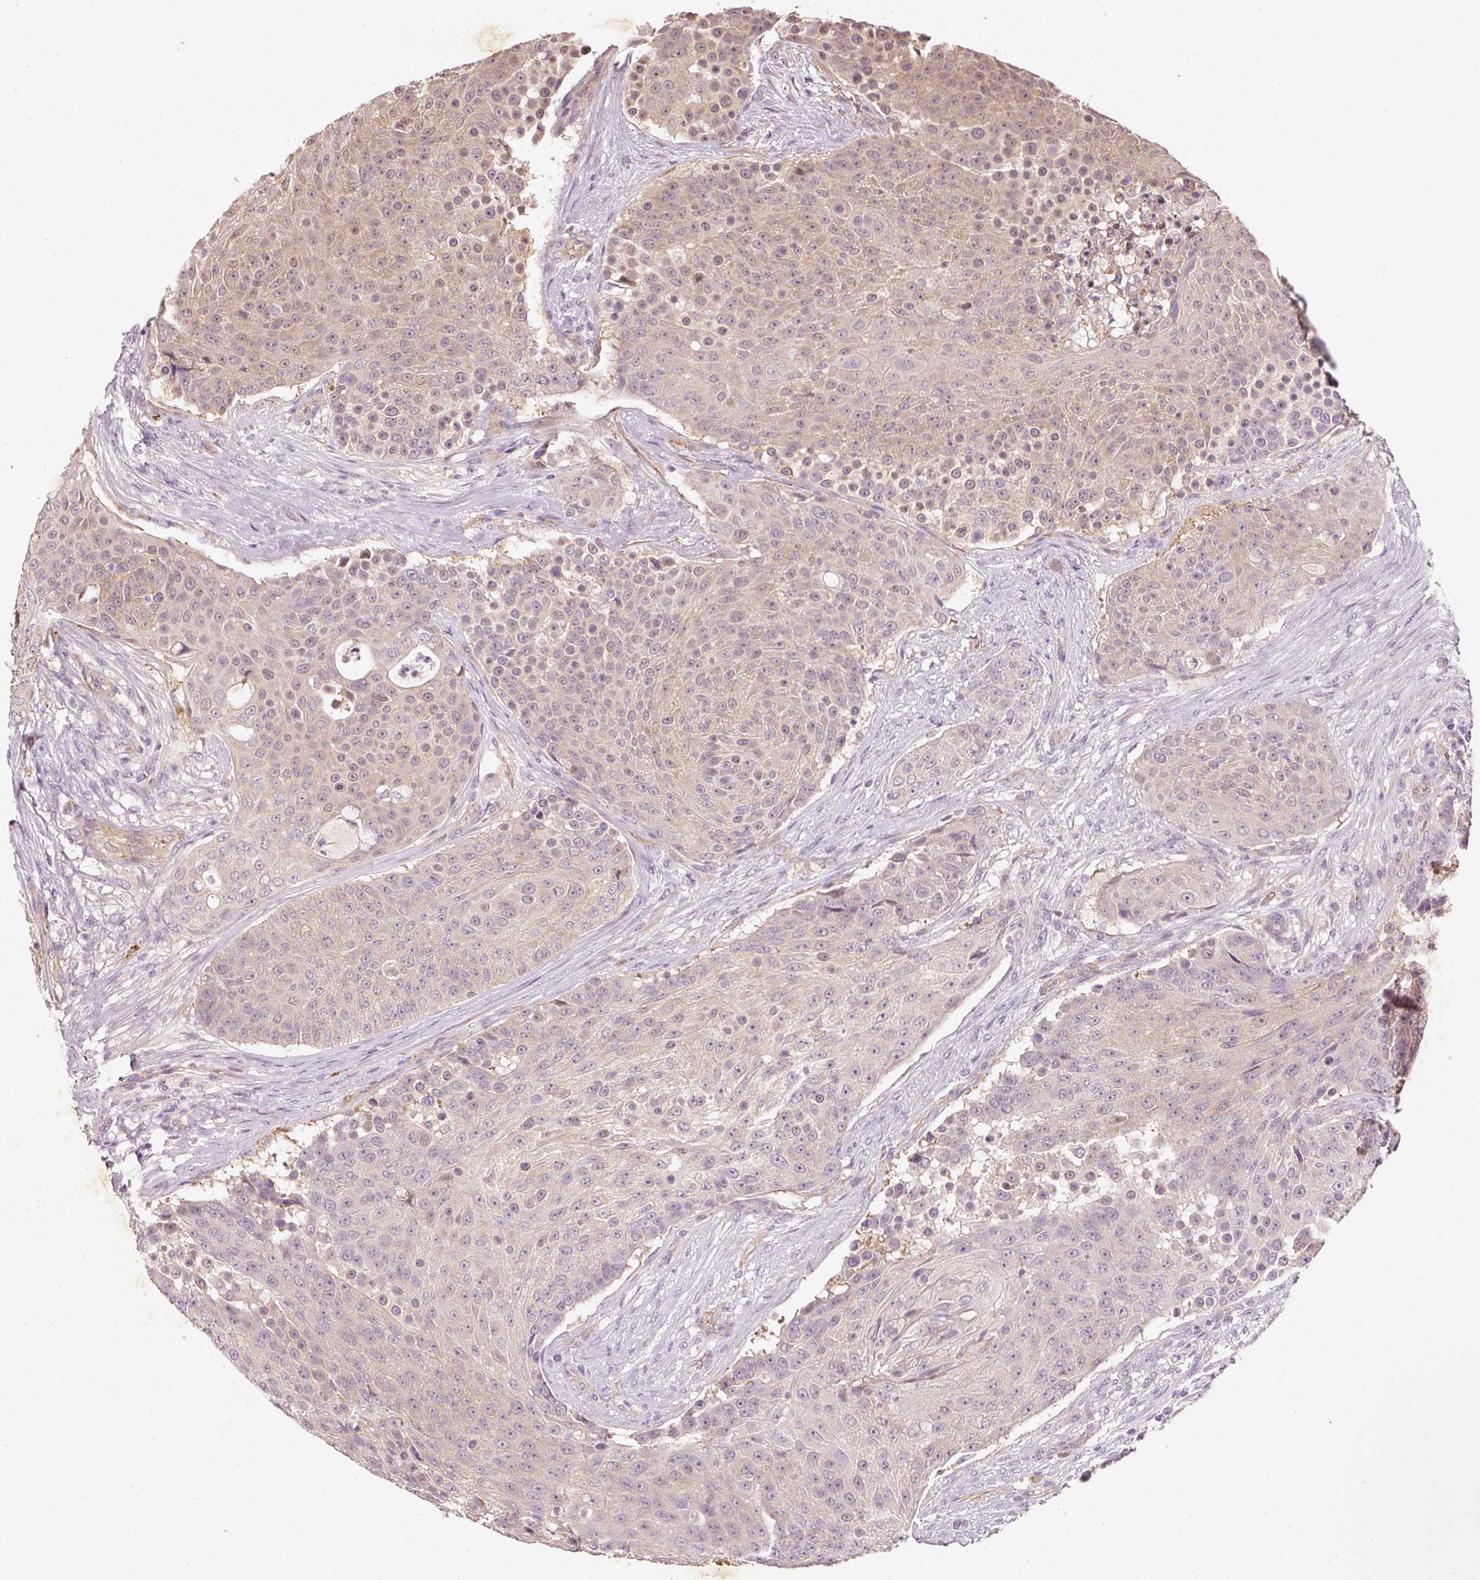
{"staining": {"intensity": "weak", "quantity": "25%-75%", "location": "cytoplasmic/membranous"}, "tissue": "urothelial cancer", "cell_type": "Tumor cells", "image_type": "cancer", "snomed": [{"axis": "morphology", "description": "Urothelial carcinoma, High grade"}, {"axis": "topography", "description": "Urinary bladder"}], "caption": "IHC (DAB) staining of human urothelial cancer shows weak cytoplasmic/membranous protein expression in approximately 25%-75% of tumor cells.", "gene": "RGL2", "patient": {"sex": "female", "age": 63}}